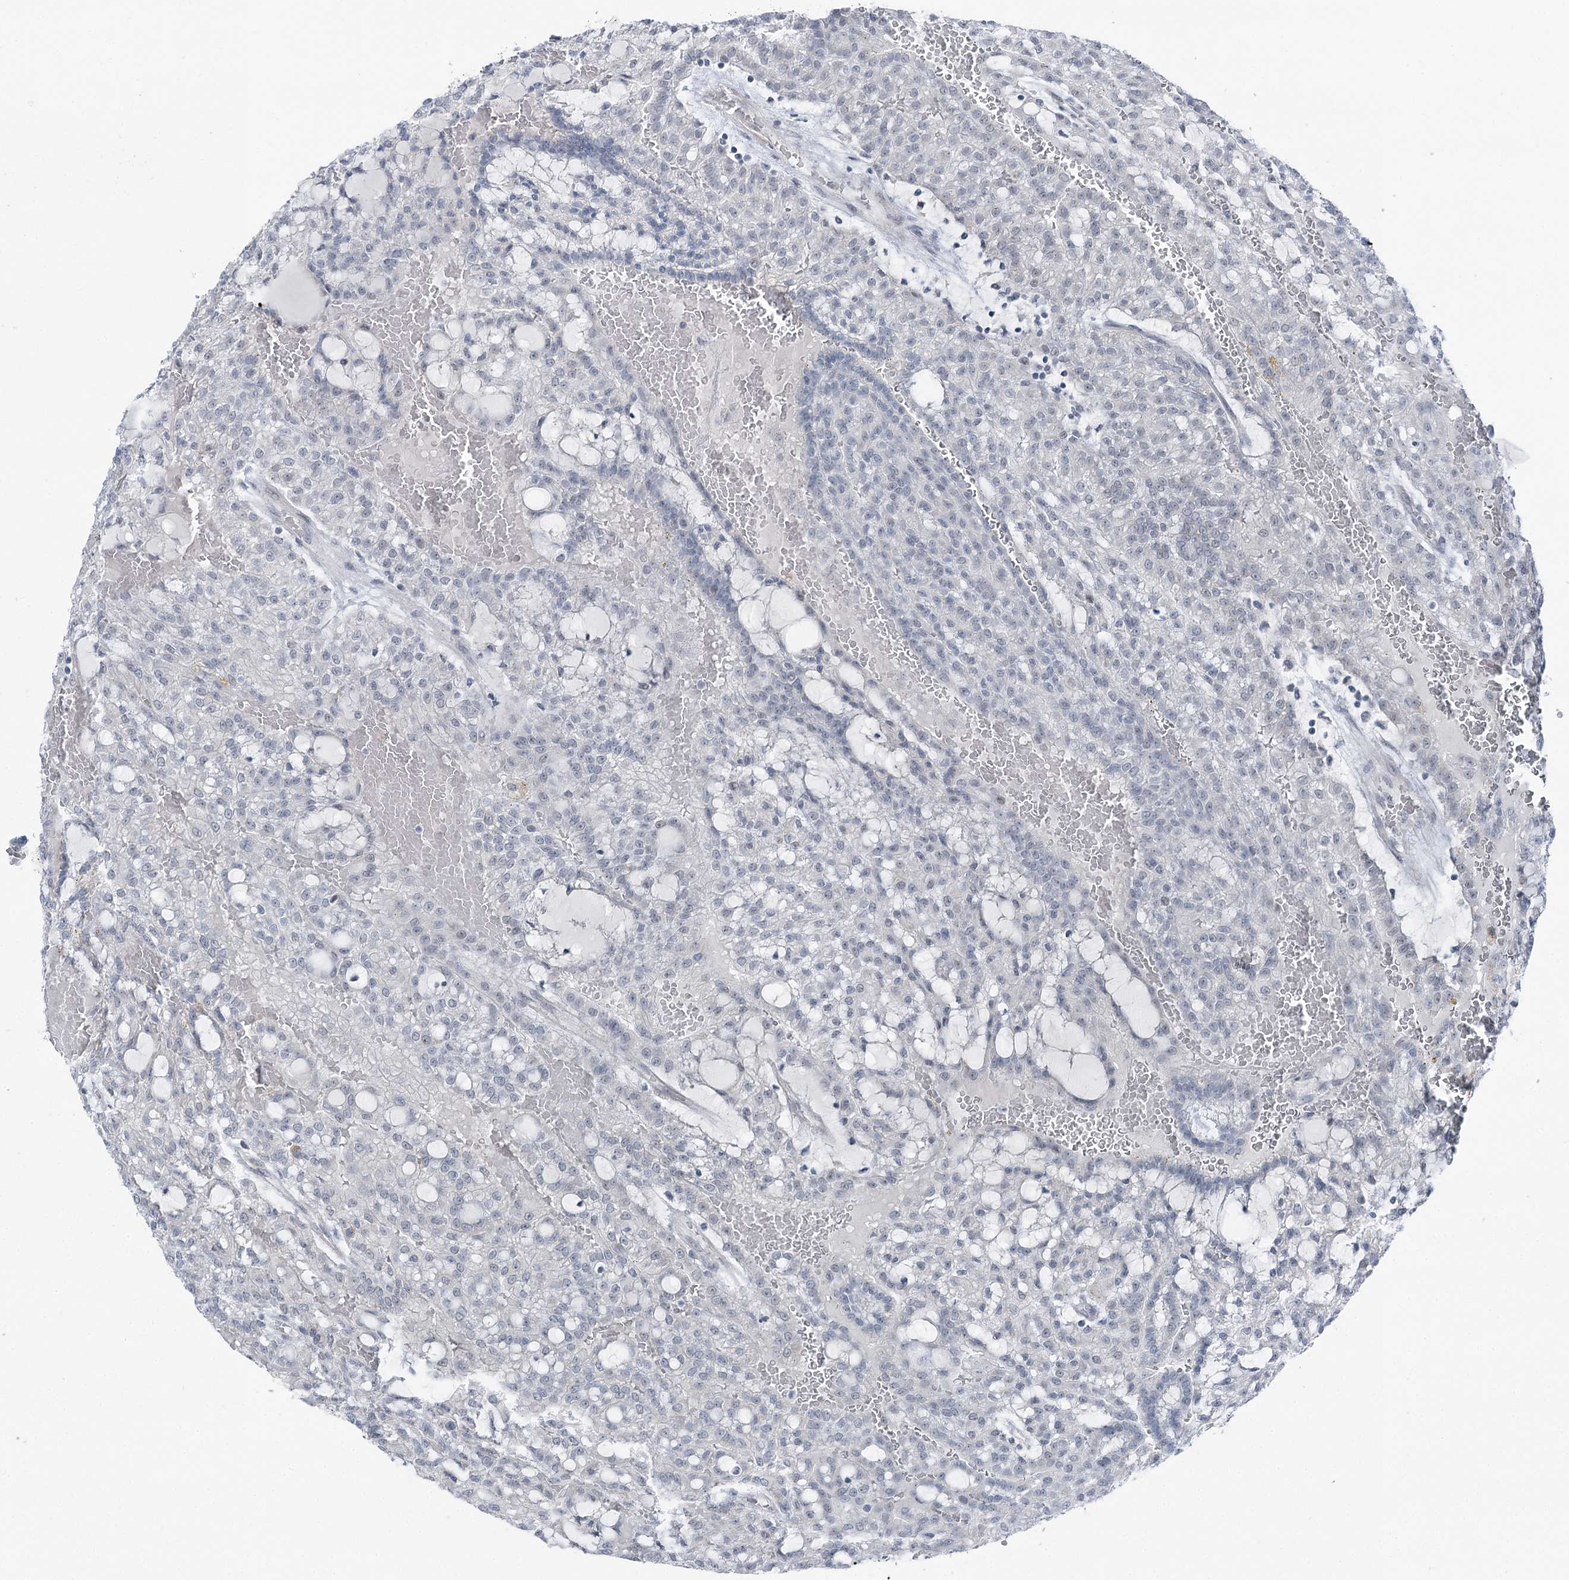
{"staining": {"intensity": "negative", "quantity": "none", "location": "none"}, "tissue": "renal cancer", "cell_type": "Tumor cells", "image_type": "cancer", "snomed": [{"axis": "morphology", "description": "Adenocarcinoma, NOS"}, {"axis": "topography", "description": "Kidney"}], "caption": "Protein analysis of renal cancer exhibits no significant staining in tumor cells. Brightfield microscopy of immunohistochemistry stained with DAB (brown) and hematoxylin (blue), captured at high magnification.", "gene": "STEEP1", "patient": {"sex": "male", "age": 63}}